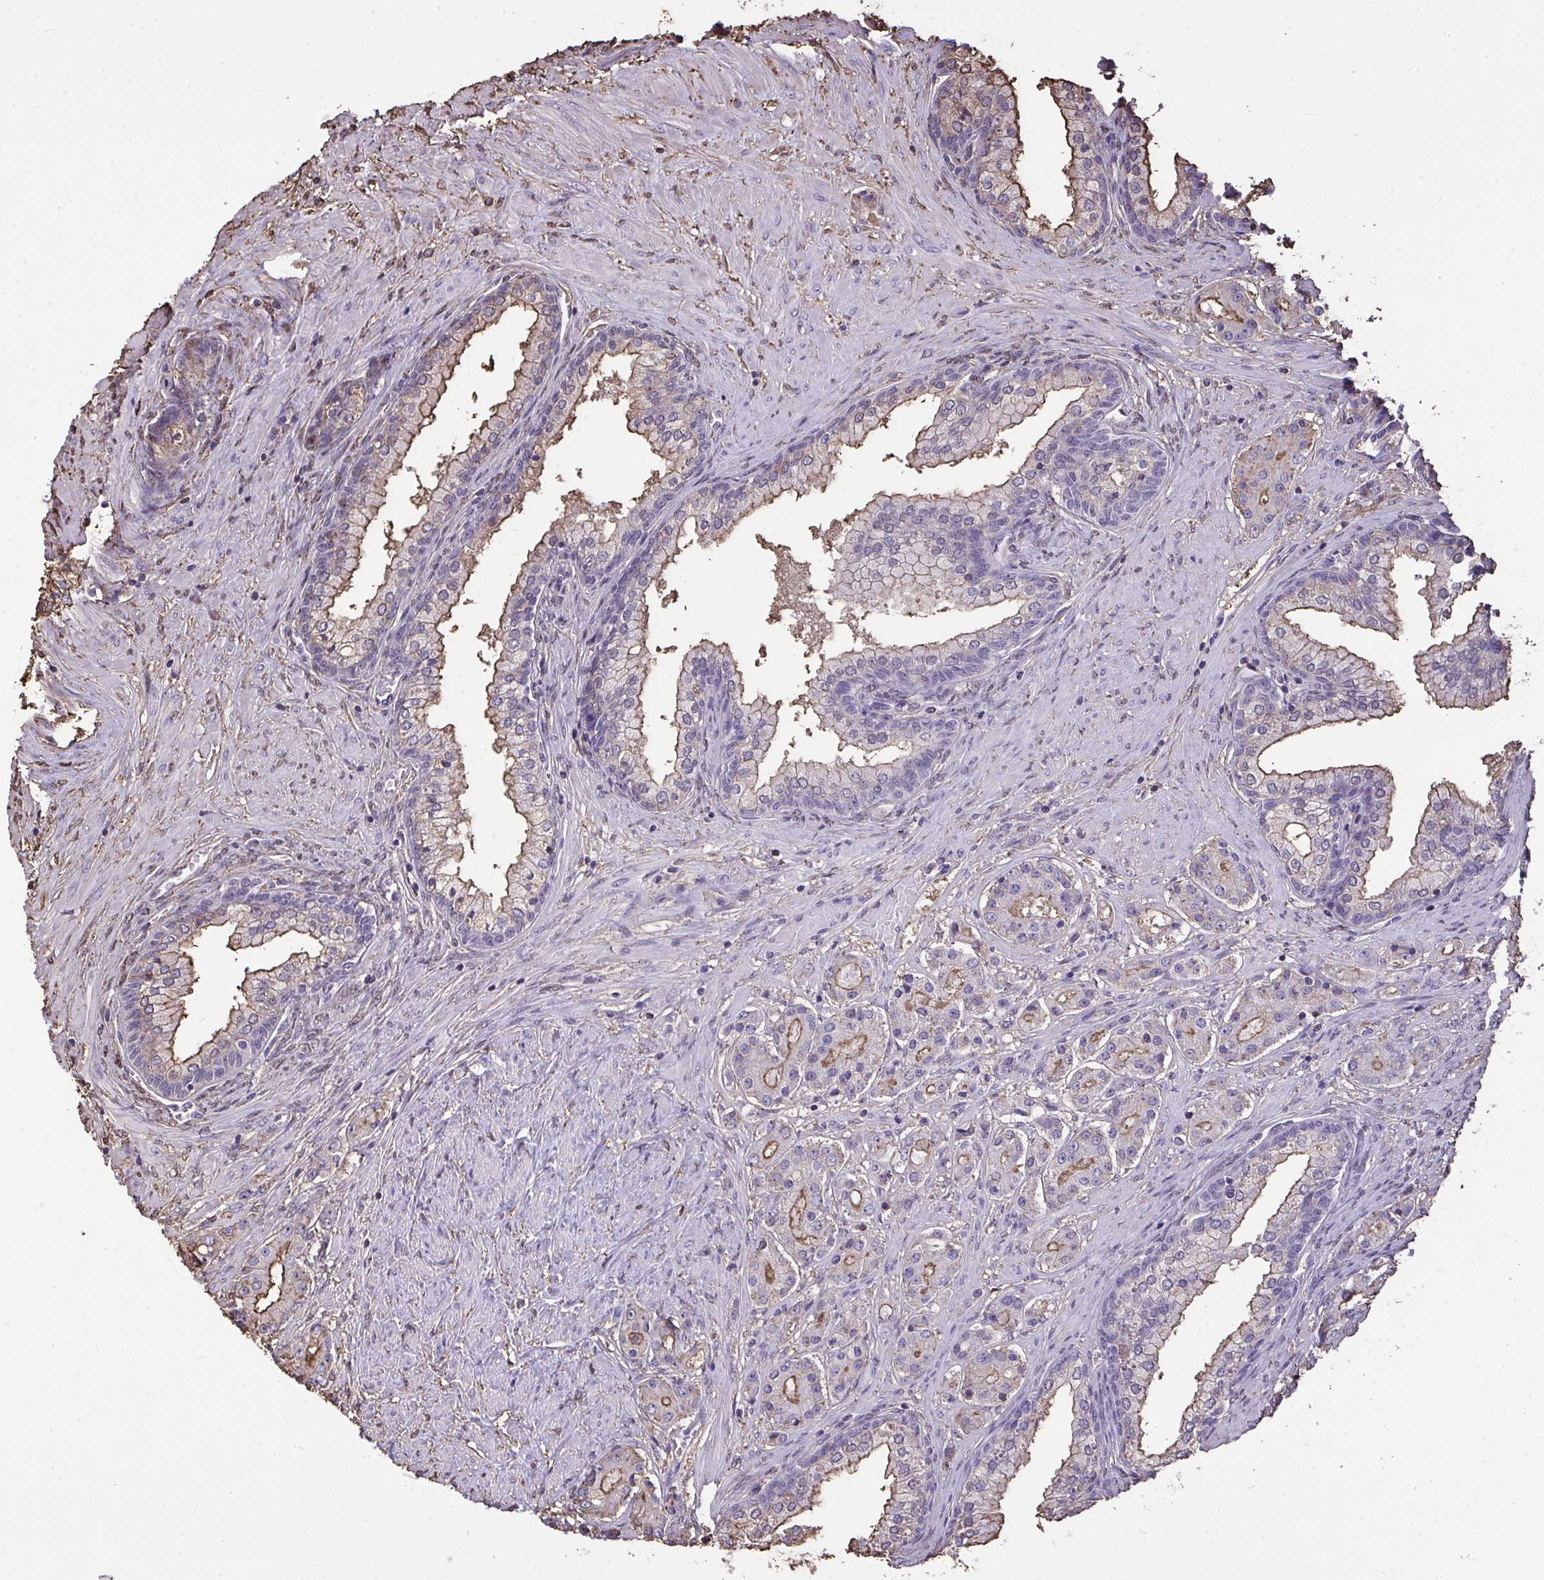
{"staining": {"intensity": "moderate", "quantity": "25%-75%", "location": "cytoplasmic/membranous"}, "tissue": "prostate cancer", "cell_type": "Tumor cells", "image_type": "cancer", "snomed": [{"axis": "morphology", "description": "Adenocarcinoma, High grade"}, {"axis": "topography", "description": "Prostate"}], "caption": "This histopathology image displays immunohistochemistry staining of high-grade adenocarcinoma (prostate), with medium moderate cytoplasmic/membranous staining in approximately 25%-75% of tumor cells.", "gene": "ANXA5", "patient": {"sex": "male", "age": 67}}